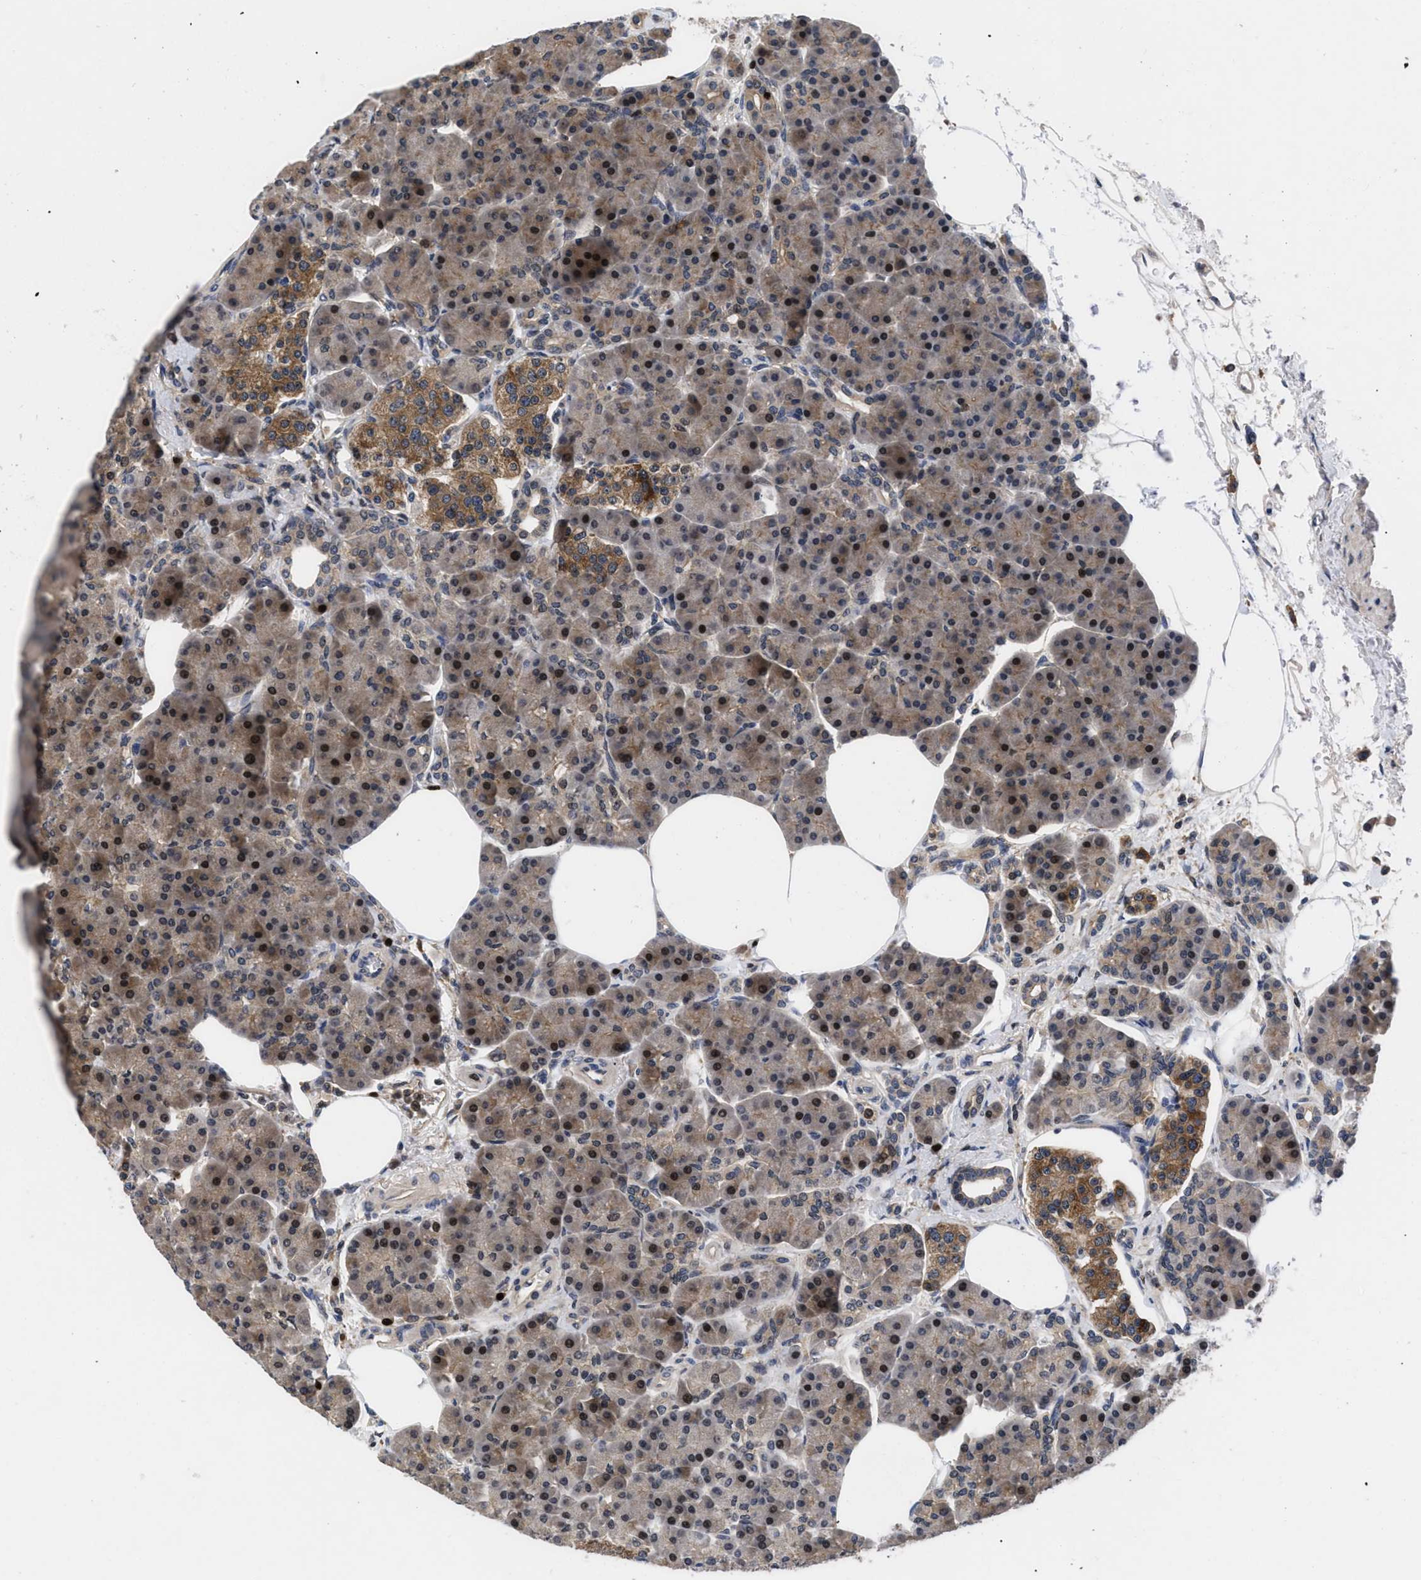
{"staining": {"intensity": "moderate", "quantity": ">75%", "location": "cytoplasmic/membranous,nuclear"}, "tissue": "pancreas", "cell_type": "Exocrine glandular cells", "image_type": "normal", "snomed": [{"axis": "morphology", "description": "Normal tissue, NOS"}, {"axis": "topography", "description": "Pancreas"}], "caption": "High-magnification brightfield microscopy of normal pancreas stained with DAB (3,3'-diaminobenzidine) (brown) and counterstained with hematoxylin (blue). exocrine glandular cells exhibit moderate cytoplasmic/membranous,nuclear positivity is present in approximately>75% of cells.", "gene": "FAM200A", "patient": {"sex": "female", "age": 70}}